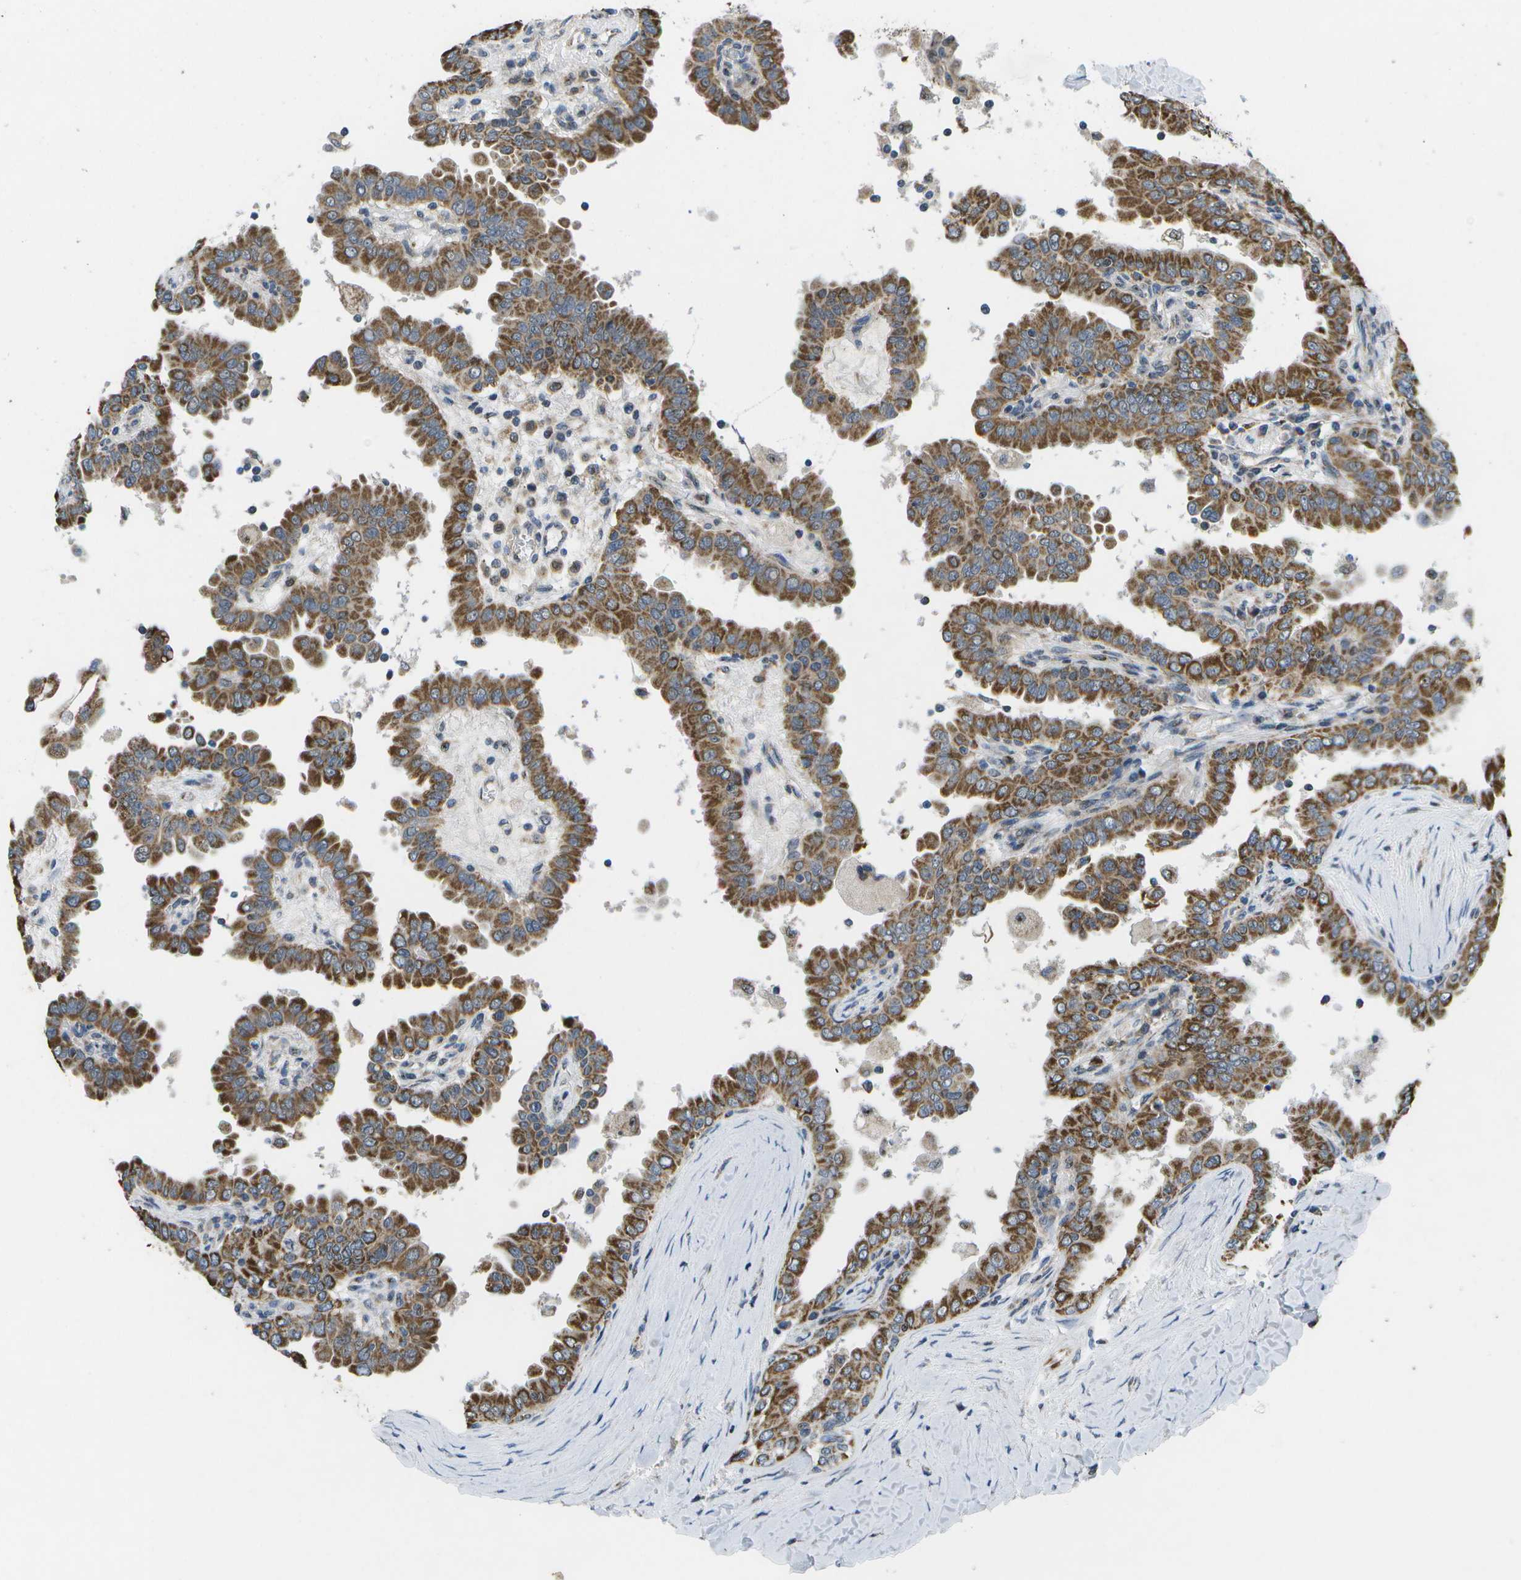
{"staining": {"intensity": "moderate", "quantity": ">75%", "location": "cytoplasmic/membranous"}, "tissue": "thyroid cancer", "cell_type": "Tumor cells", "image_type": "cancer", "snomed": [{"axis": "morphology", "description": "Papillary adenocarcinoma, NOS"}, {"axis": "topography", "description": "Thyroid gland"}], "caption": "The image displays immunohistochemical staining of papillary adenocarcinoma (thyroid). There is moderate cytoplasmic/membranous expression is identified in approximately >75% of tumor cells.", "gene": "GALNT15", "patient": {"sex": "male", "age": 33}}